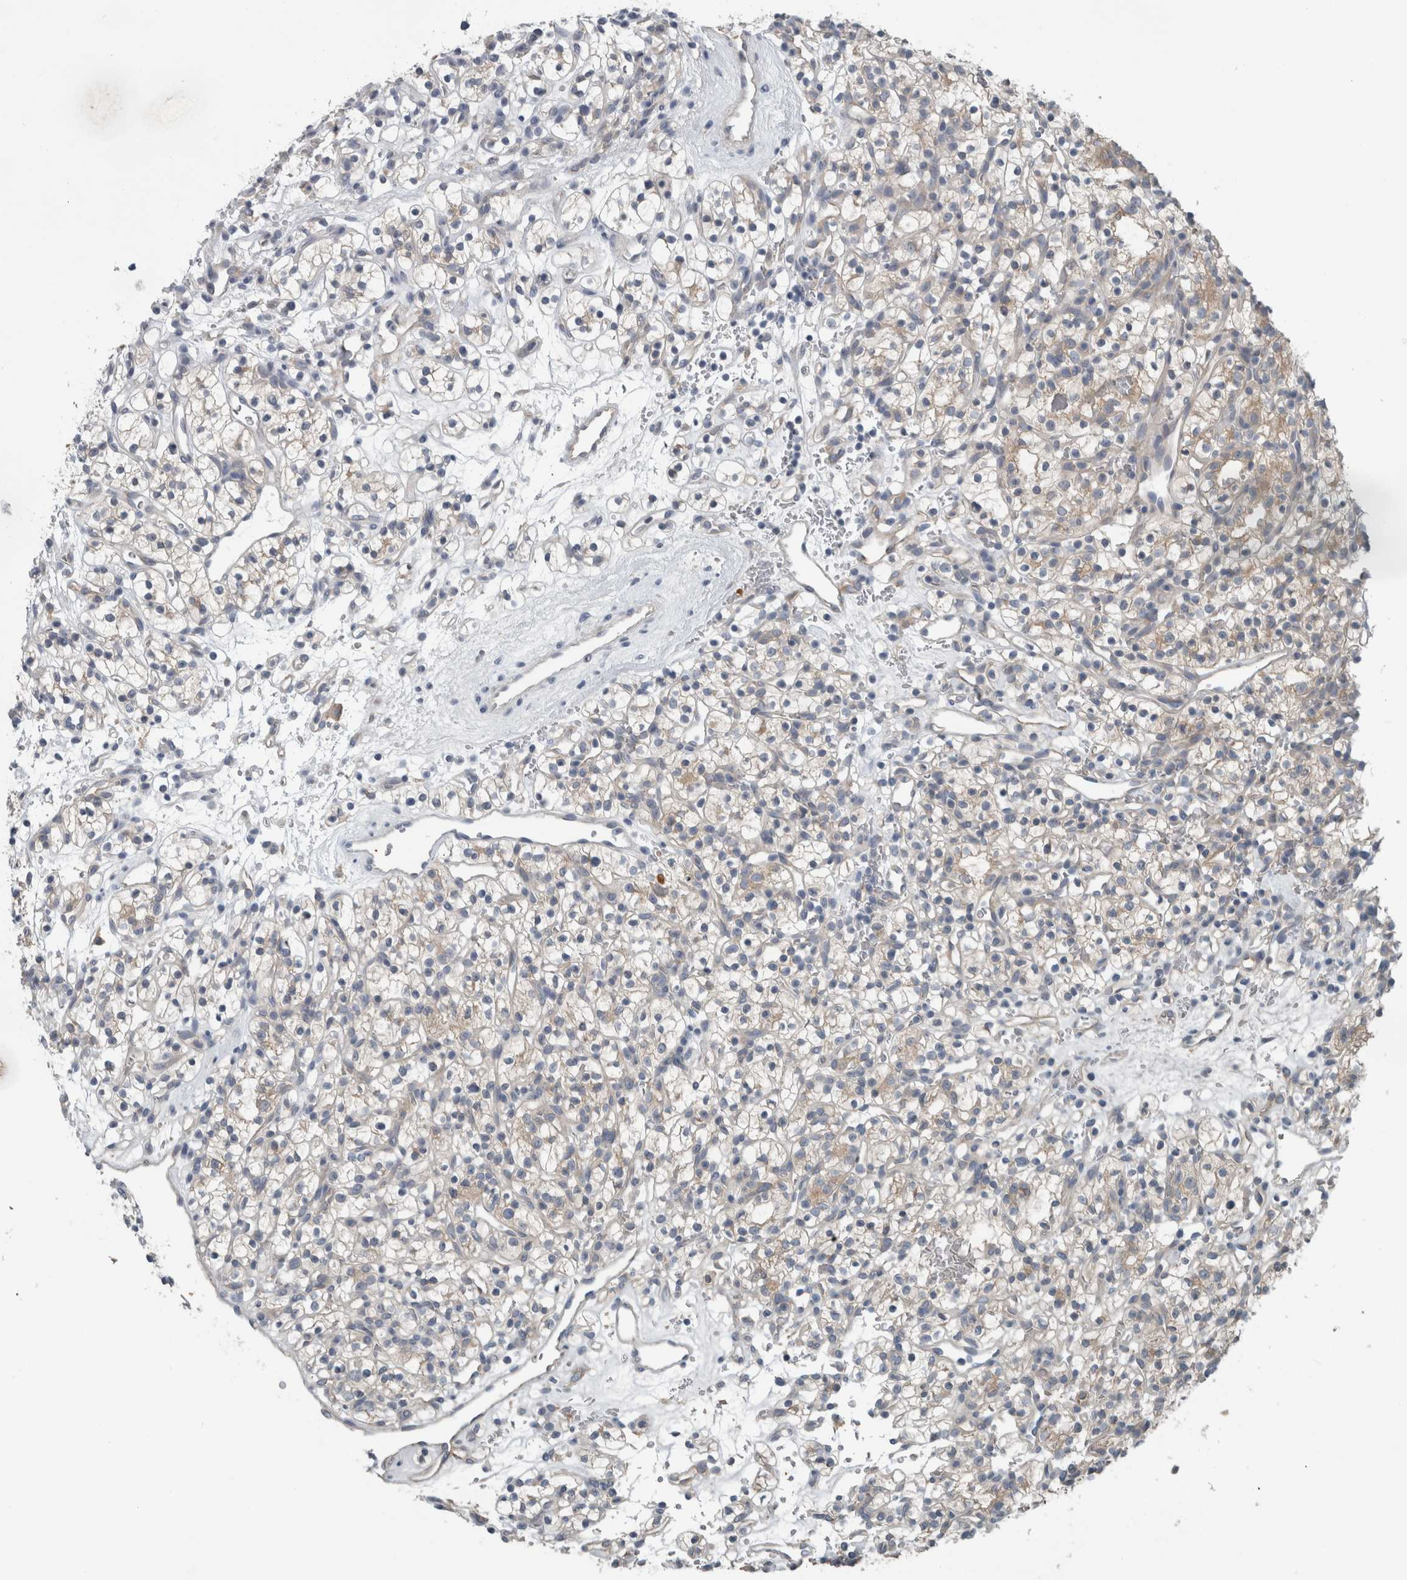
{"staining": {"intensity": "weak", "quantity": "25%-75%", "location": "cytoplasmic/membranous"}, "tissue": "renal cancer", "cell_type": "Tumor cells", "image_type": "cancer", "snomed": [{"axis": "morphology", "description": "Adenocarcinoma, NOS"}, {"axis": "topography", "description": "Kidney"}], "caption": "This is a histology image of immunohistochemistry staining of renal adenocarcinoma, which shows weak expression in the cytoplasmic/membranous of tumor cells.", "gene": "SH3GL2", "patient": {"sex": "female", "age": 57}}